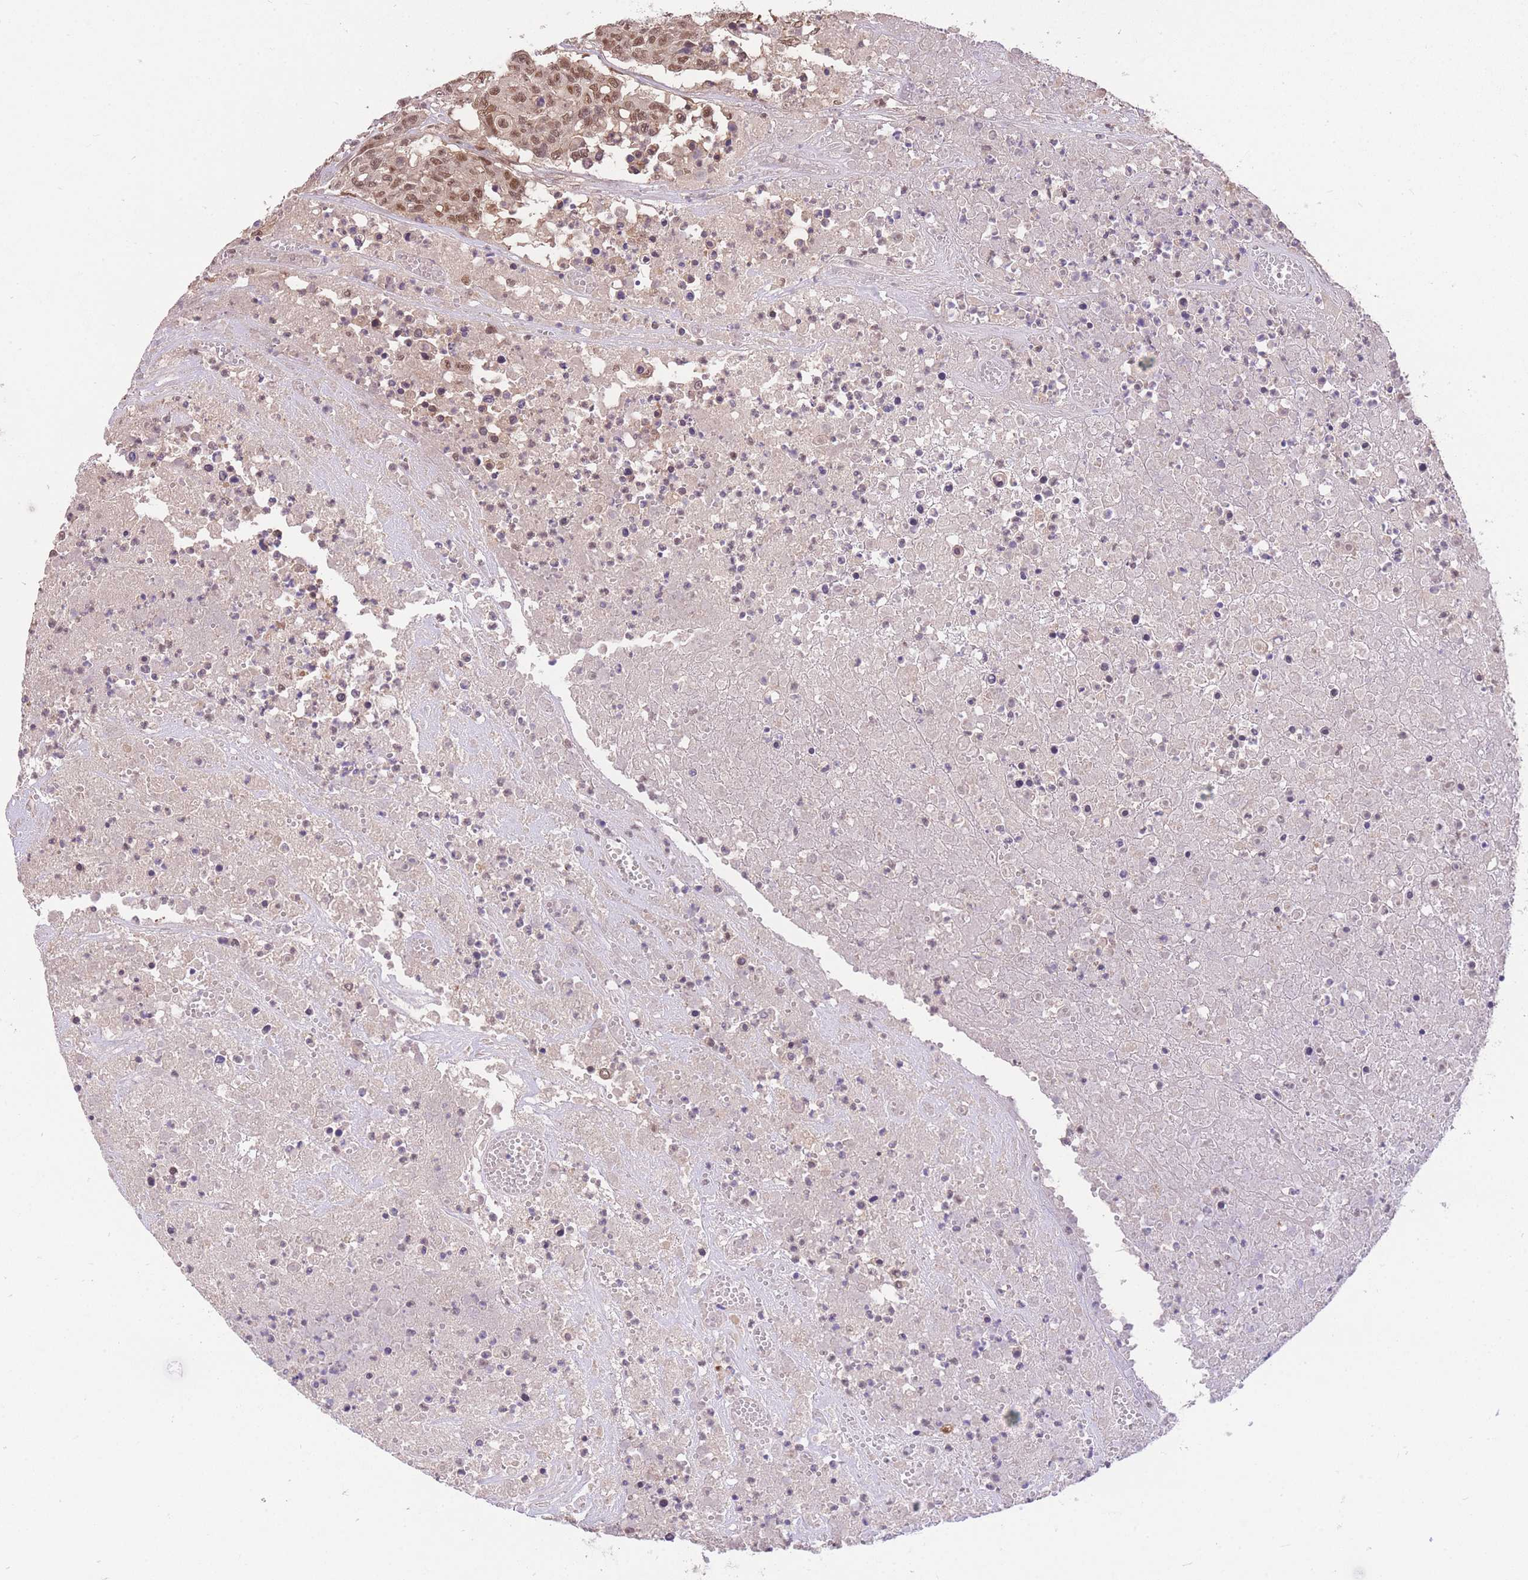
{"staining": {"intensity": "moderate", "quantity": ">75%", "location": "nuclear"}, "tissue": "colorectal cancer", "cell_type": "Tumor cells", "image_type": "cancer", "snomed": [{"axis": "morphology", "description": "Adenocarcinoma, NOS"}, {"axis": "topography", "description": "Colon"}], "caption": "High-magnification brightfield microscopy of colorectal cancer (adenocarcinoma) stained with DAB (3,3'-diaminobenzidine) (brown) and counterstained with hematoxylin (blue). tumor cells exhibit moderate nuclear staining is present in about>75% of cells. Immunohistochemistry (ihc) stains the protein of interest in brown and the nuclei are stained blue.", "gene": "UBXN7", "patient": {"sex": "male", "age": 51}}